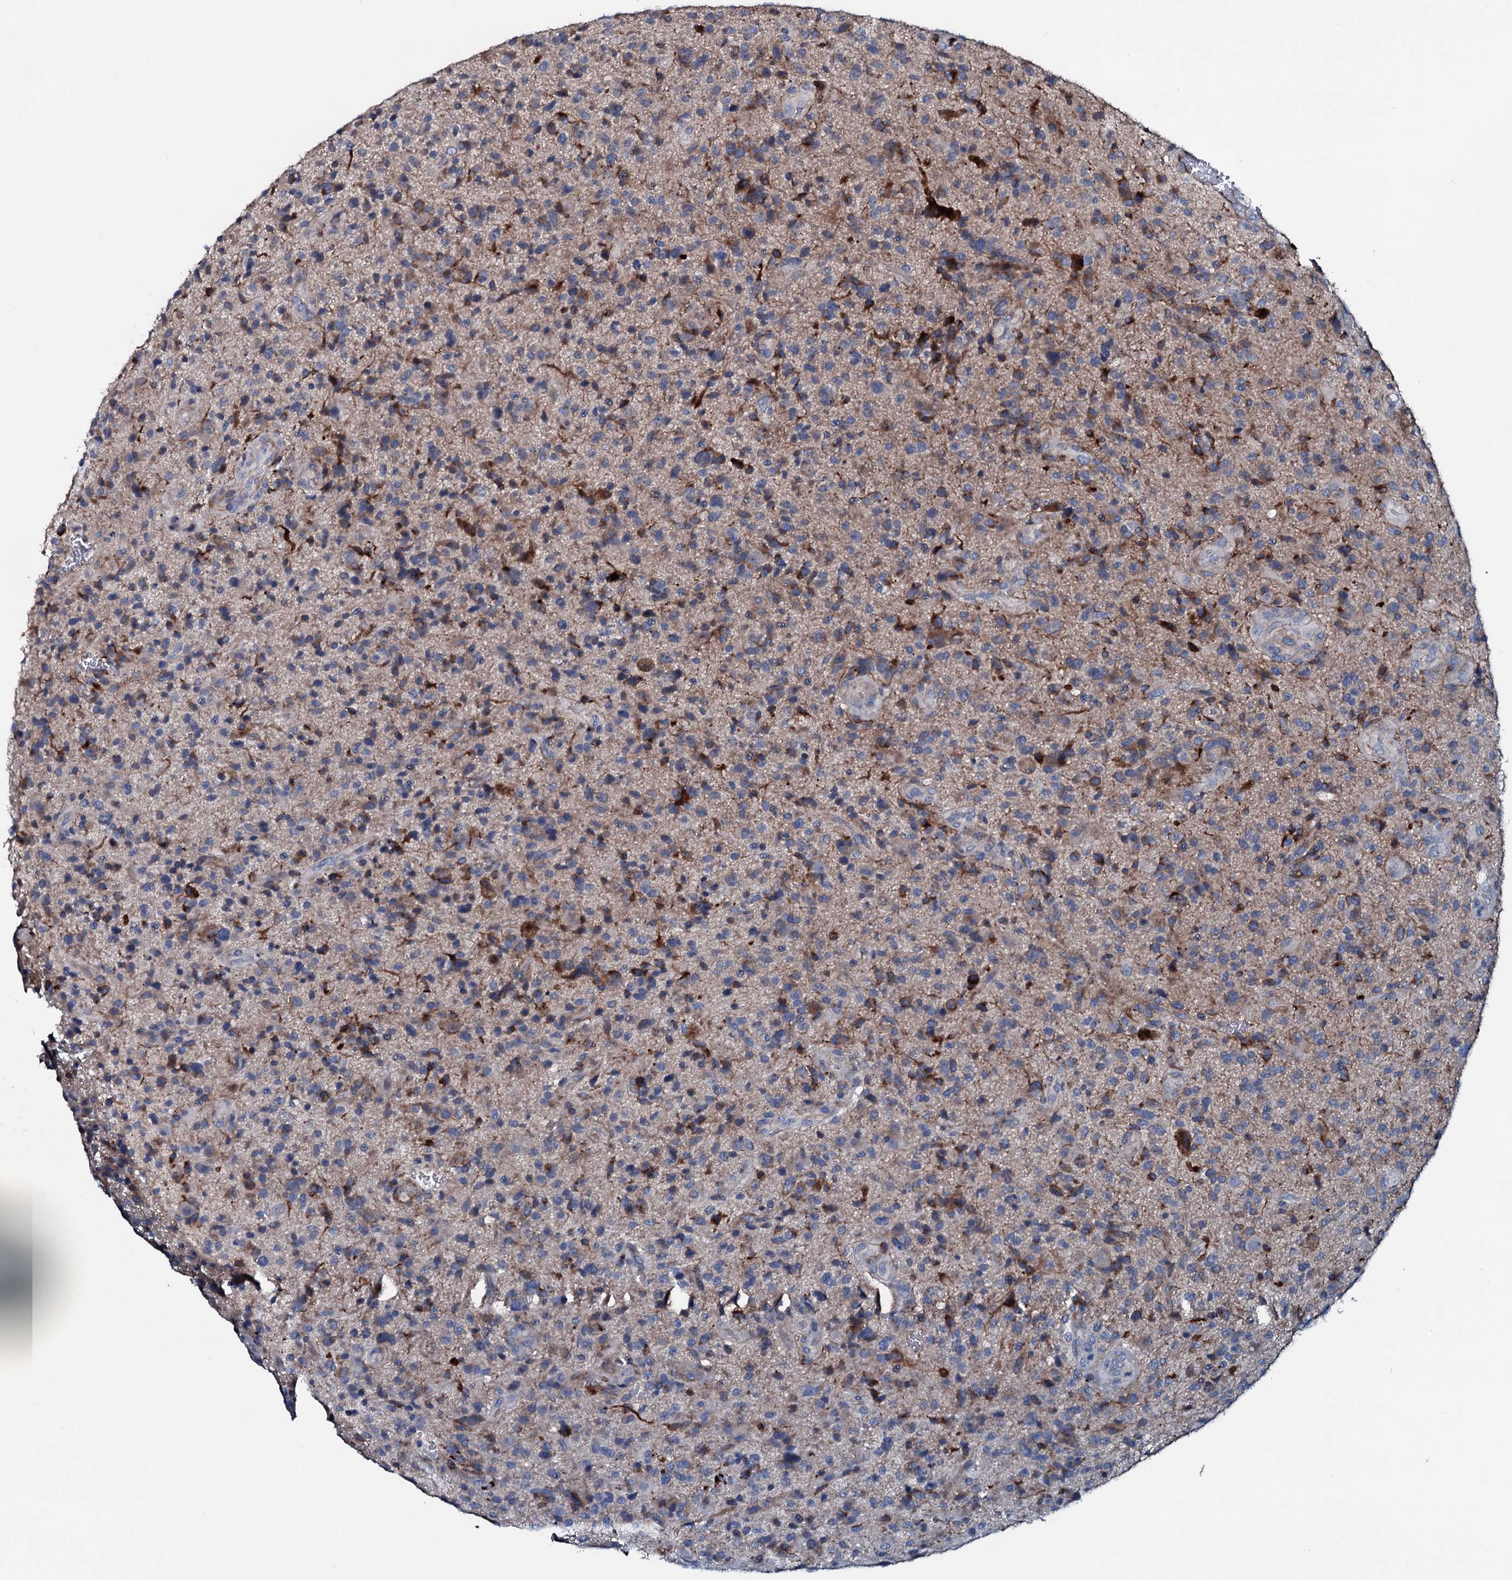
{"staining": {"intensity": "negative", "quantity": "none", "location": "none"}, "tissue": "glioma", "cell_type": "Tumor cells", "image_type": "cancer", "snomed": [{"axis": "morphology", "description": "Glioma, malignant, High grade"}, {"axis": "topography", "description": "Brain"}], "caption": "Immunohistochemistry (IHC) of glioma reveals no positivity in tumor cells.", "gene": "IL12B", "patient": {"sex": "male", "age": 47}}